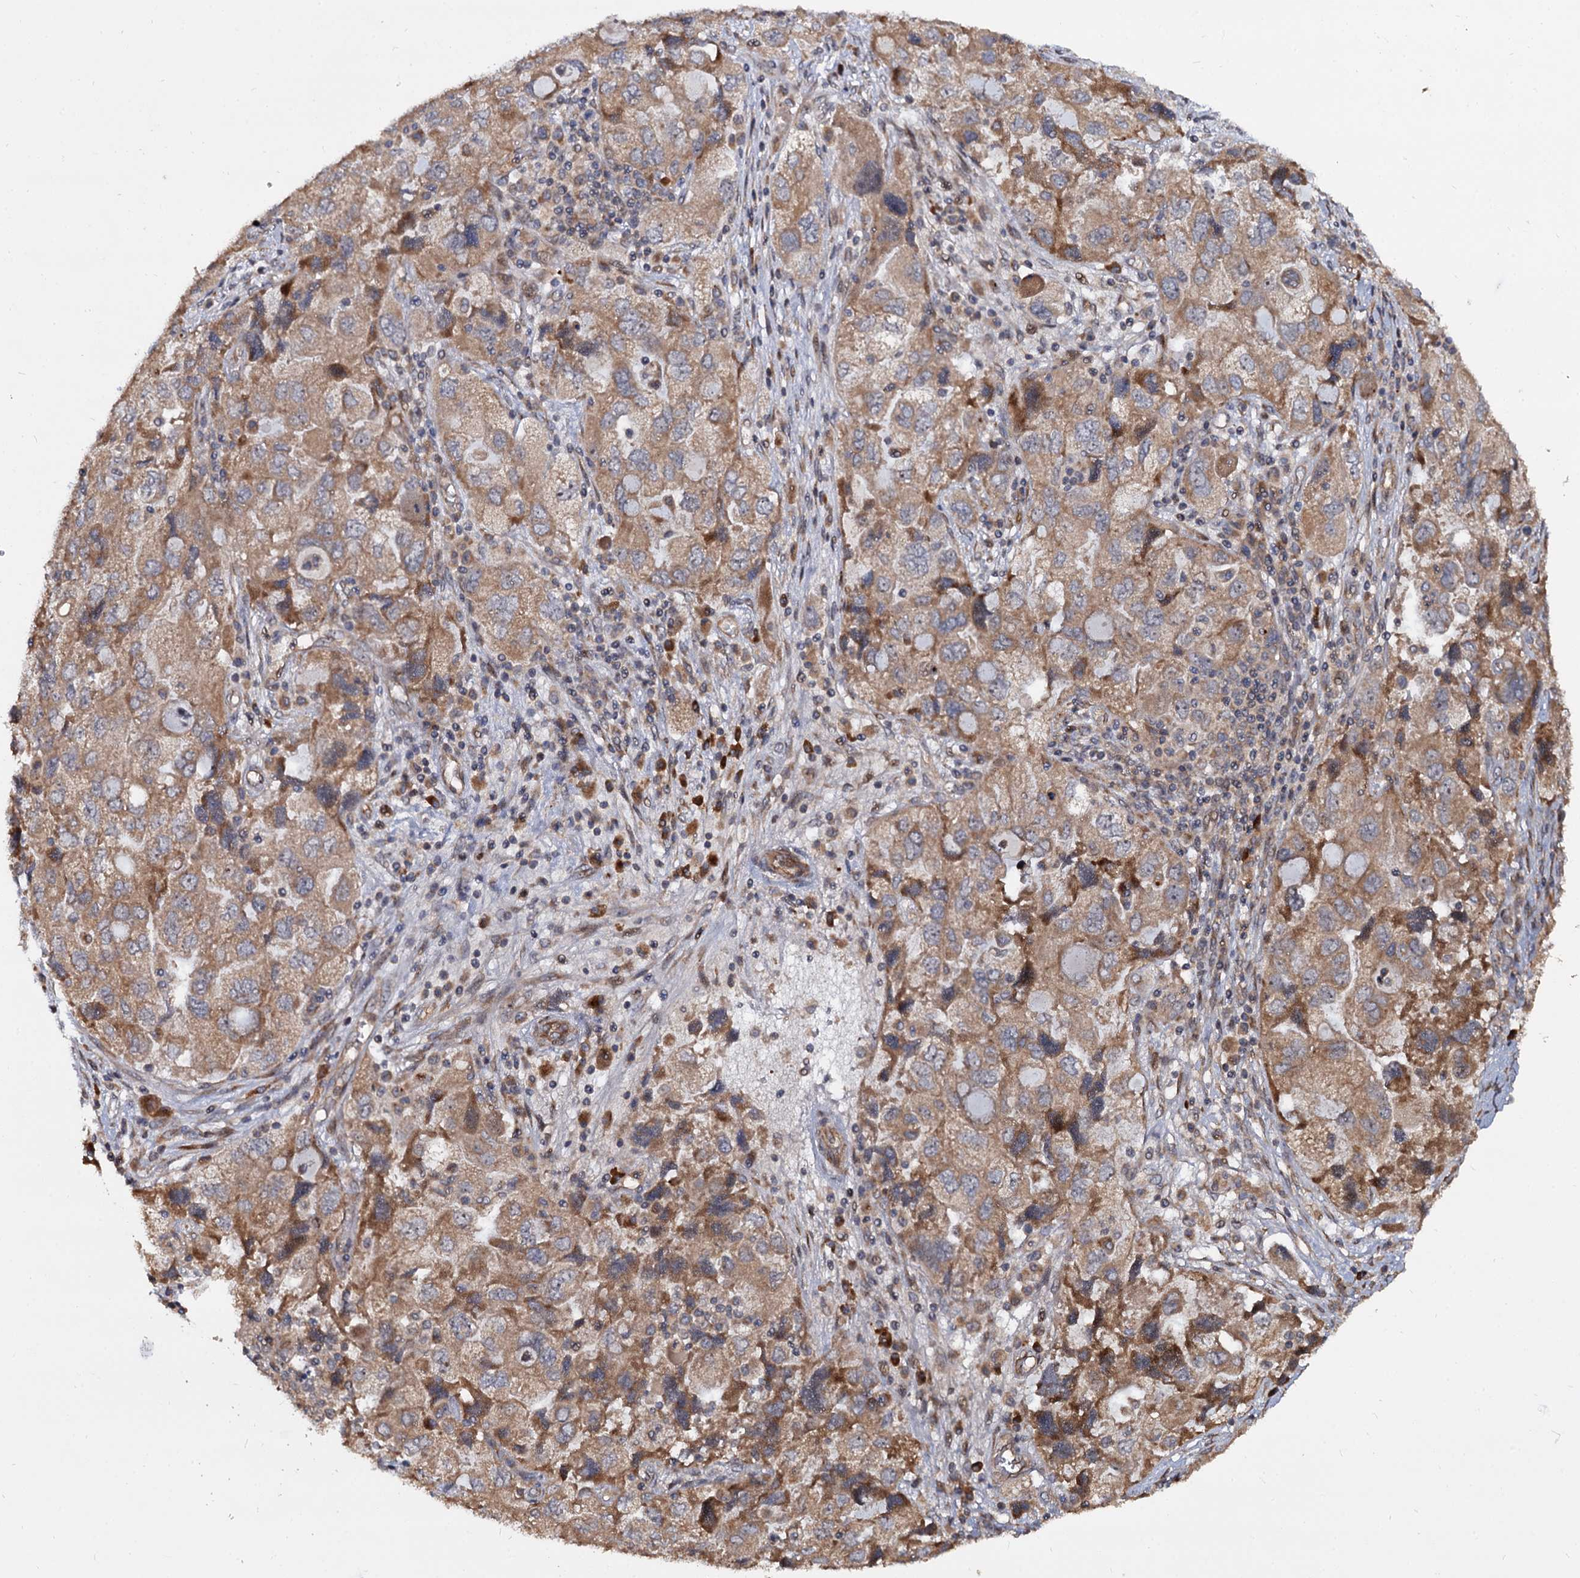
{"staining": {"intensity": "moderate", "quantity": ">75%", "location": "cytoplasmic/membranous"}, "tissue": "ovarian cancer", "cell_type": "Tumor cells", "image_type": "cancer", "snomed": [{"axis": "morphology", "description": "Carcinoma, NOS"}, {"axis": "morphology", "description": "Cystadenocarcinoma, serous, NOS"}, {"axis": "topography", "description": "Ovary"}], "caption": "Human ovarian carcinoma stained with a brown dye shows moderate cytoplasmic/membranous positive expression in about >75% of tumor cells.", "gene": "WWC3", "patient": {"sex": "female", "age": 69}}